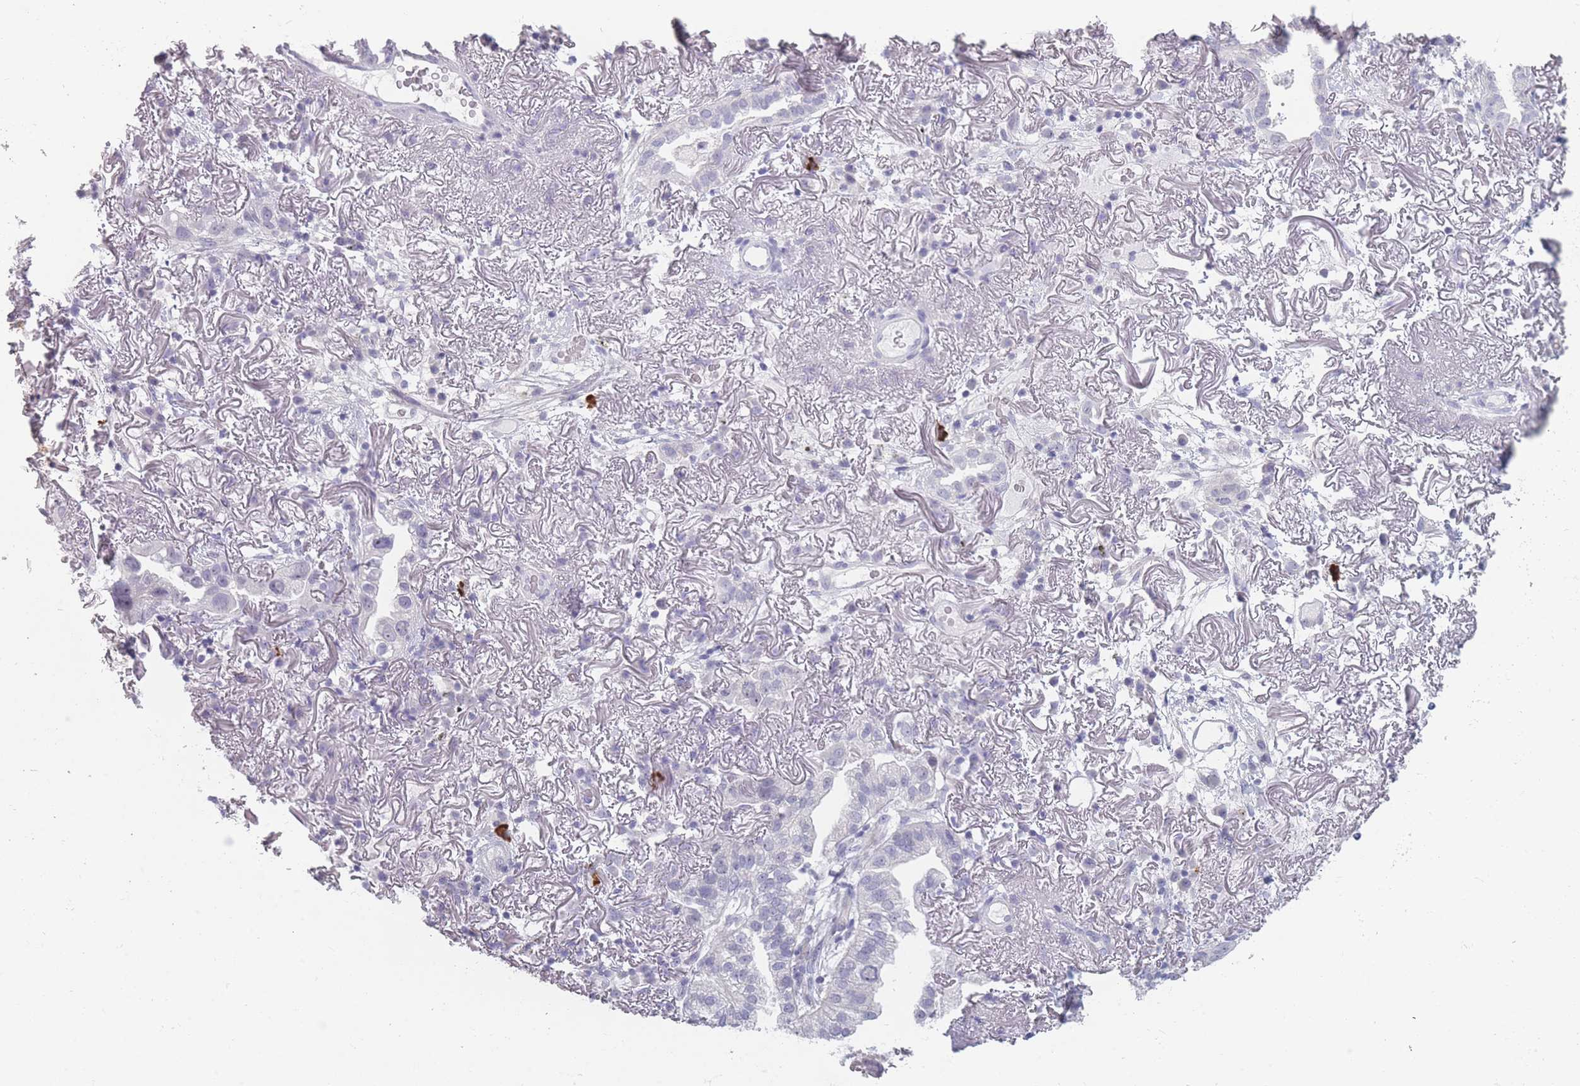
{"staining": {"intensity": "negative", "quantity": "none", "location": "none"}, "tissue": "lung cancer", "cell_type": "Tumor cells", "image_type": "cancer", "snomed": [{"axis": "morphology", "description": "Adenocarcinoma, NOS"}, {"axis": "topography", "description": "Lung"}], "caption": "DAB immunohistochemical staining of adenocarcinoma (lung) reveals no significant expression in tumor cells.", "gene": "ROS1", "patient": {"sex": "female", "age": 69}}